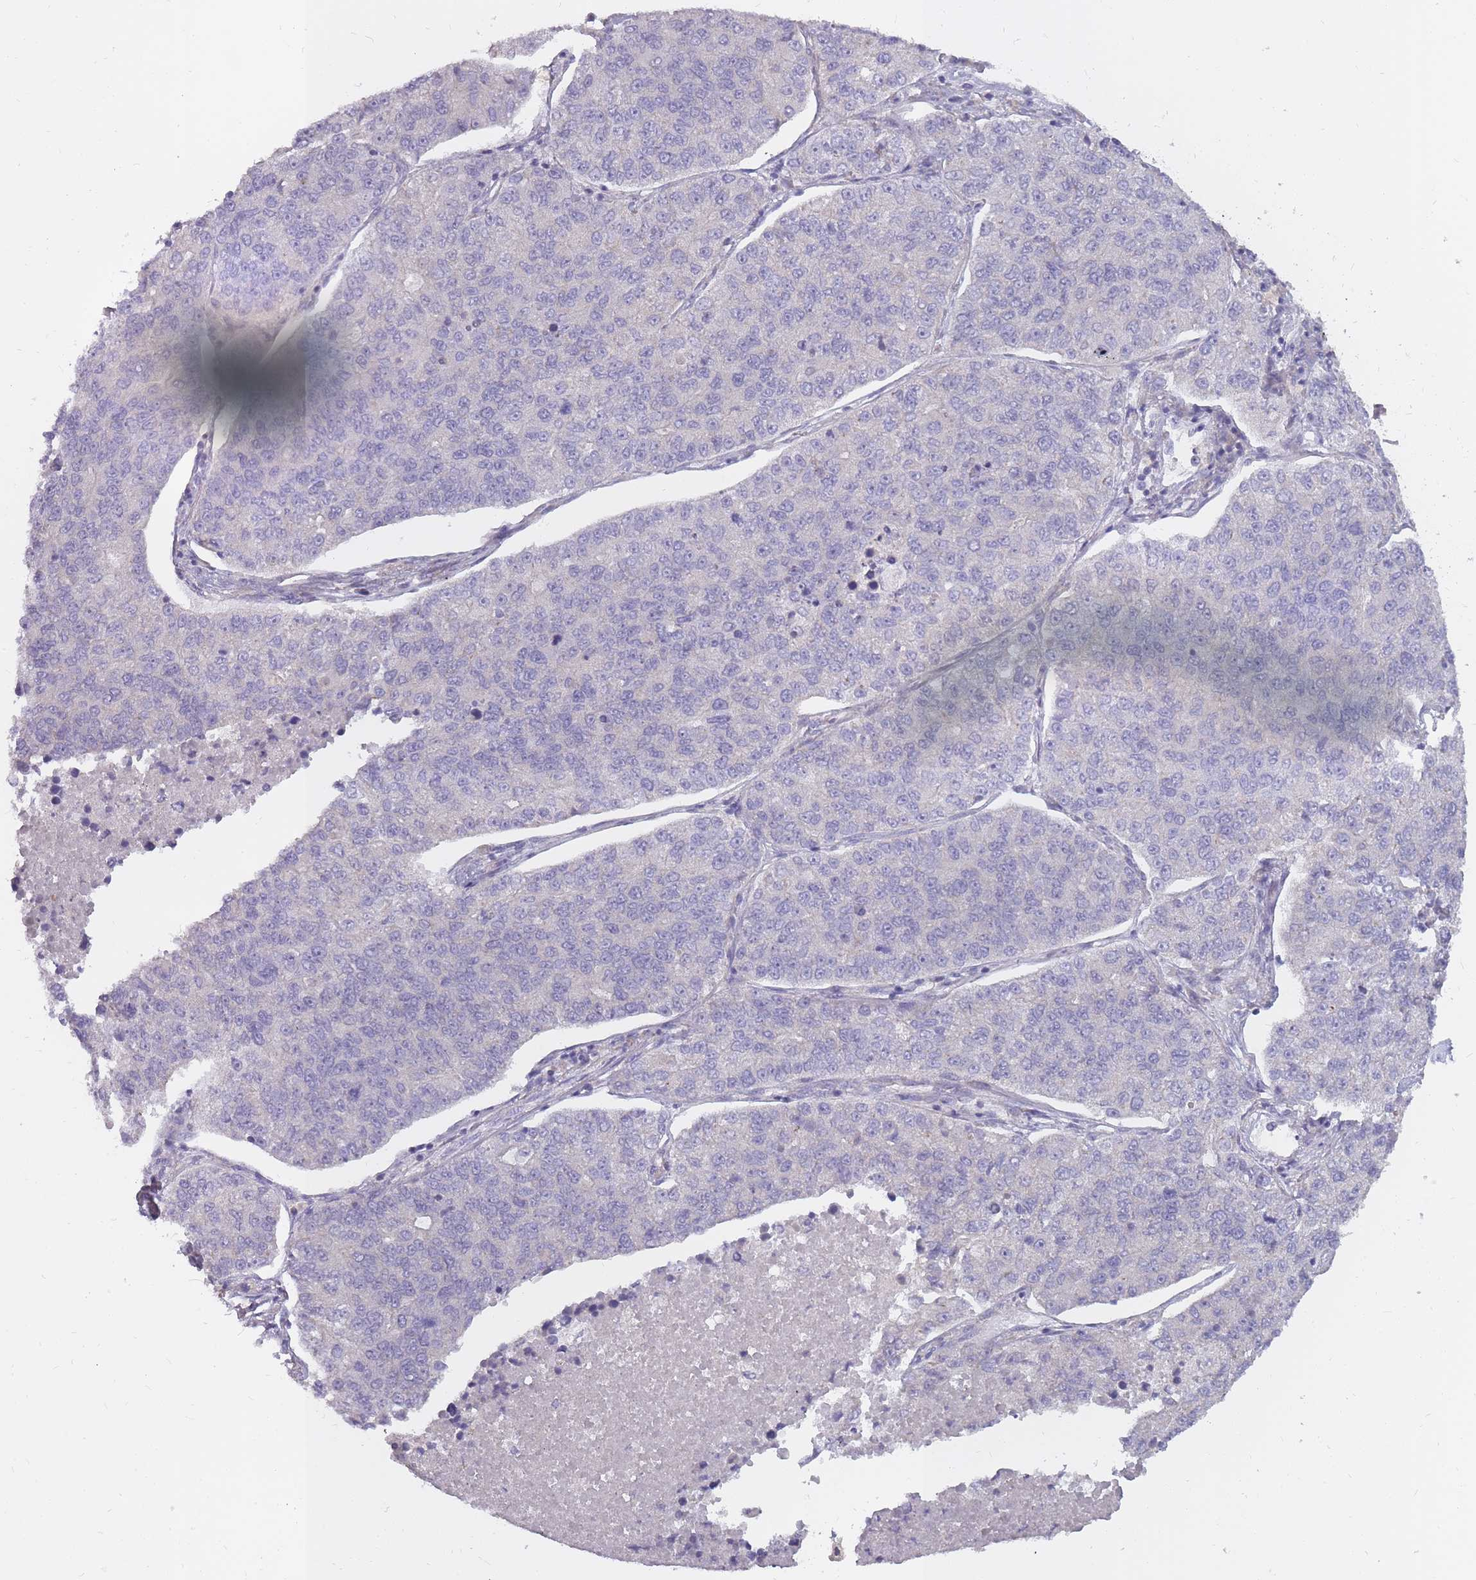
{"staining": {"intensity": "negative", "quantity": "none", "location": "none"}, "tissue": "lung cancer", "cell_type": "Tumor cells", "image_type": "cancer", "snomed": [{"axis": "morphology", "description": "Adenocarcinoma, NOS"}, {"axis": "topography", "description": "Lung"}], "caption": "DAB immunohistochemical staining of lung cancer exhibits no significant expression in tumor cells.", "gene": "ALKBH4", "patient": {"sex": "male", "age": 49}}